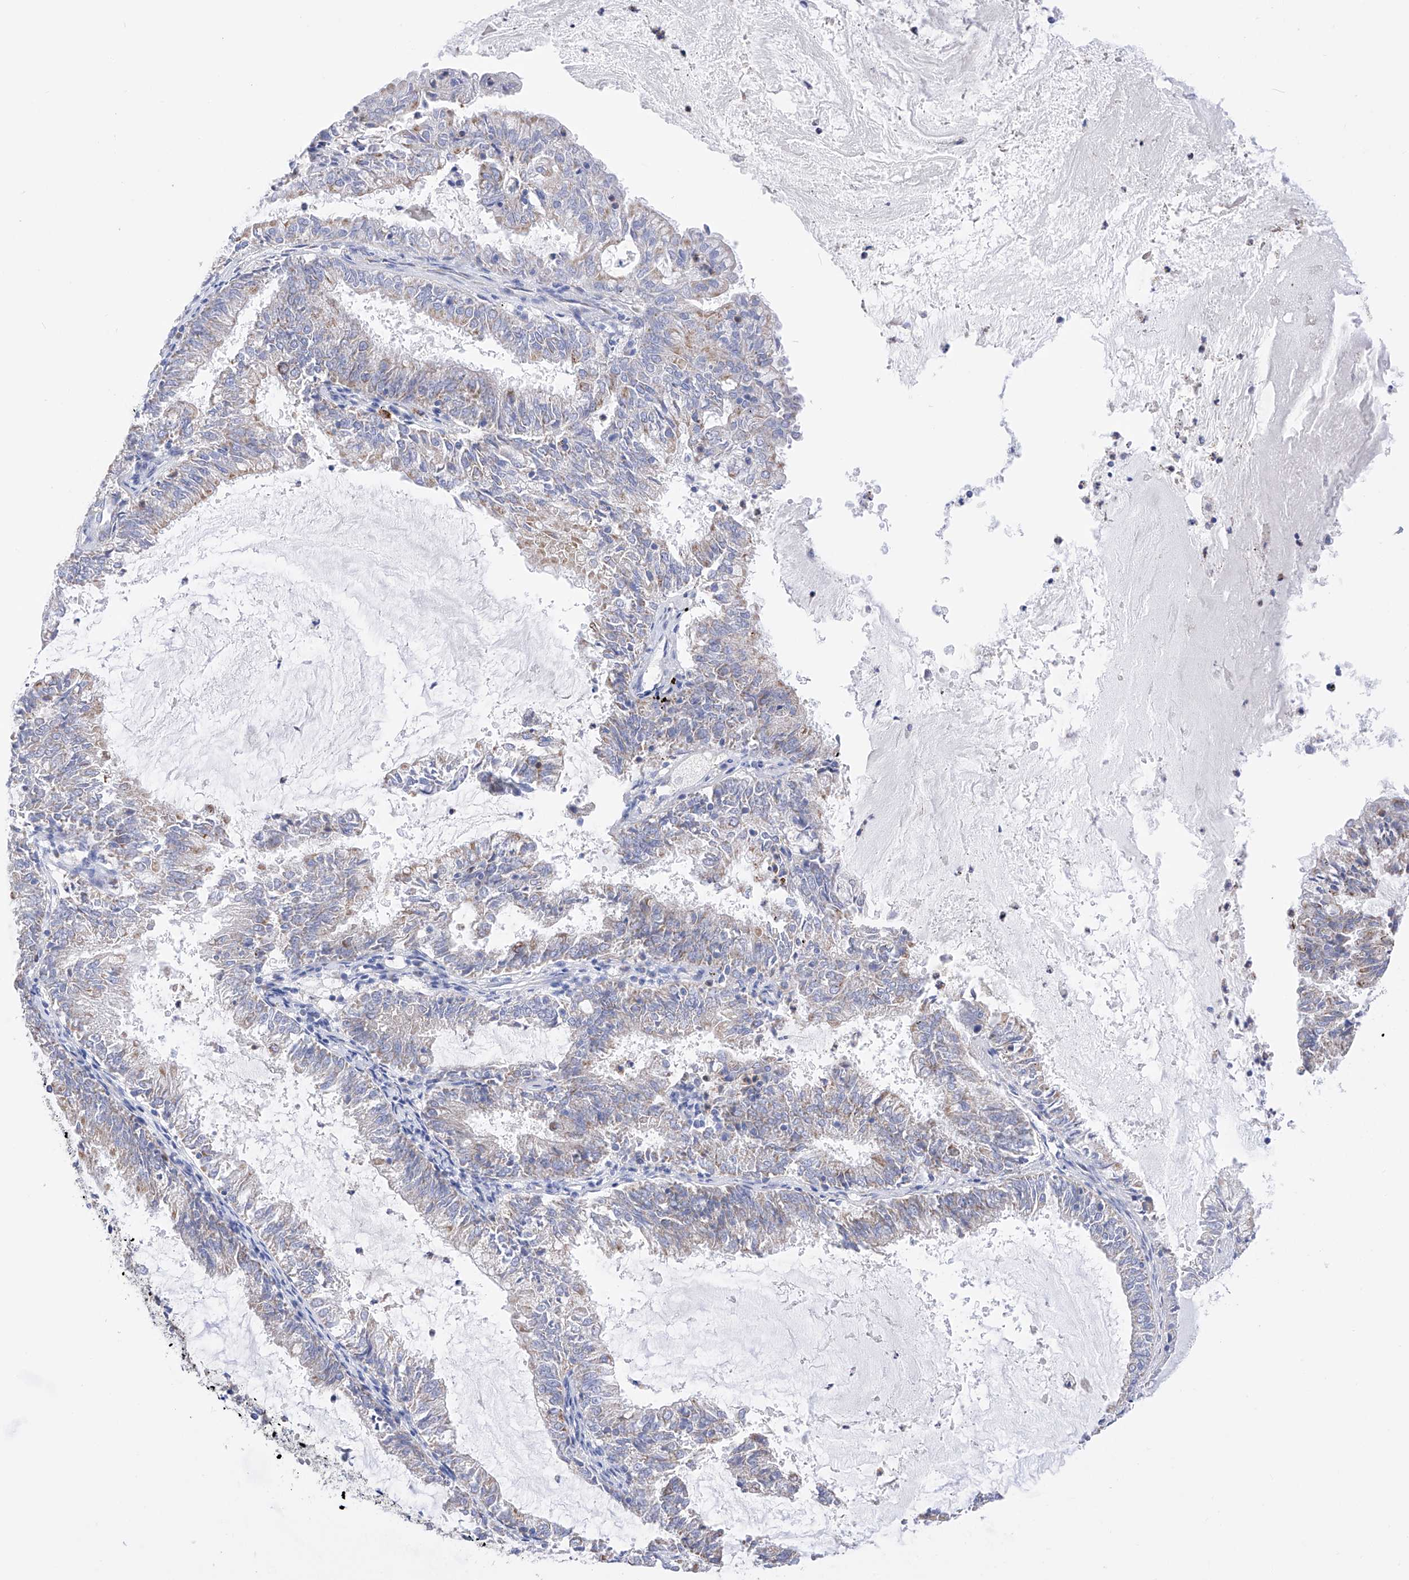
{"staining": {"intensity": "weak", "quantity": "<25%", "location": "cytoplasmic/membranous"}, "tissue": "endometrial cancer", "cell_type": "Tumor cells", "image_type": "cancer", "snomed": [{"axis": "morphology", "description": "Adenocarcinoma, NOS"}, {"axis": "topography", "description": "Endometrium"}], "caption": "Human adenocarcinoma (endometrial) stained for a protein using IHC shows no expression in tumor cells.", "gene": "FLG", "patient": {"sex": "female", "age": 57}}